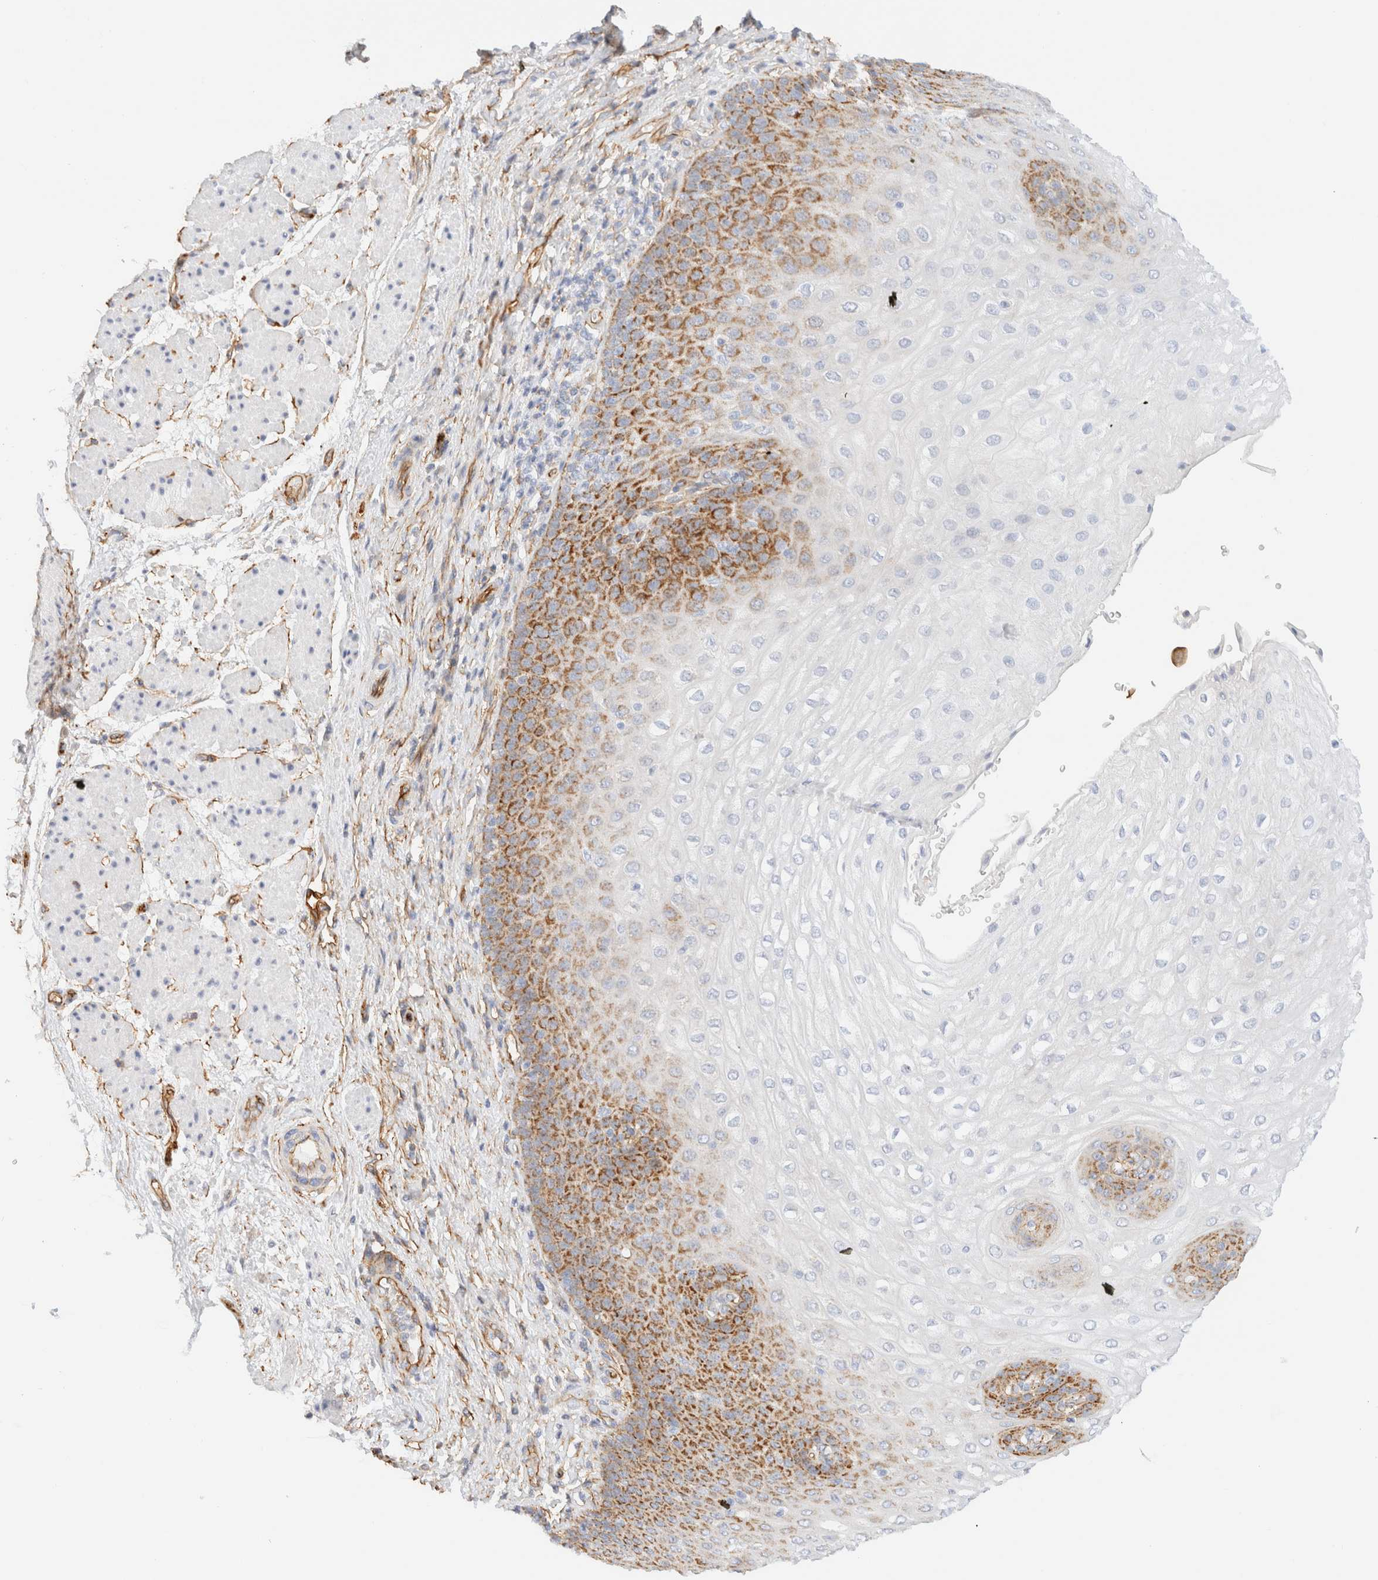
{"staining": {"intensity": "moderate", "quantity": "25%-75%", "location": "cytoplasmic/membranous"}, "tissue": "esophagus", "cell_type": "Squamous epithelial cells", "image_type": "normal", "snomed": [{"axis": "morphology", "description": "Normal tissue, NOS"}, {"axis": "topography", "description": "Esophagus"}], "caption": "Brown immunohistochemical staining in unremarkable human esophagus displays moderate cytoplasmic/membranous positivity in about 25%-75% of squamous epithelial cells.", "gene": "CYB5R4", "patient": {"sex": "male", "age": 54}}